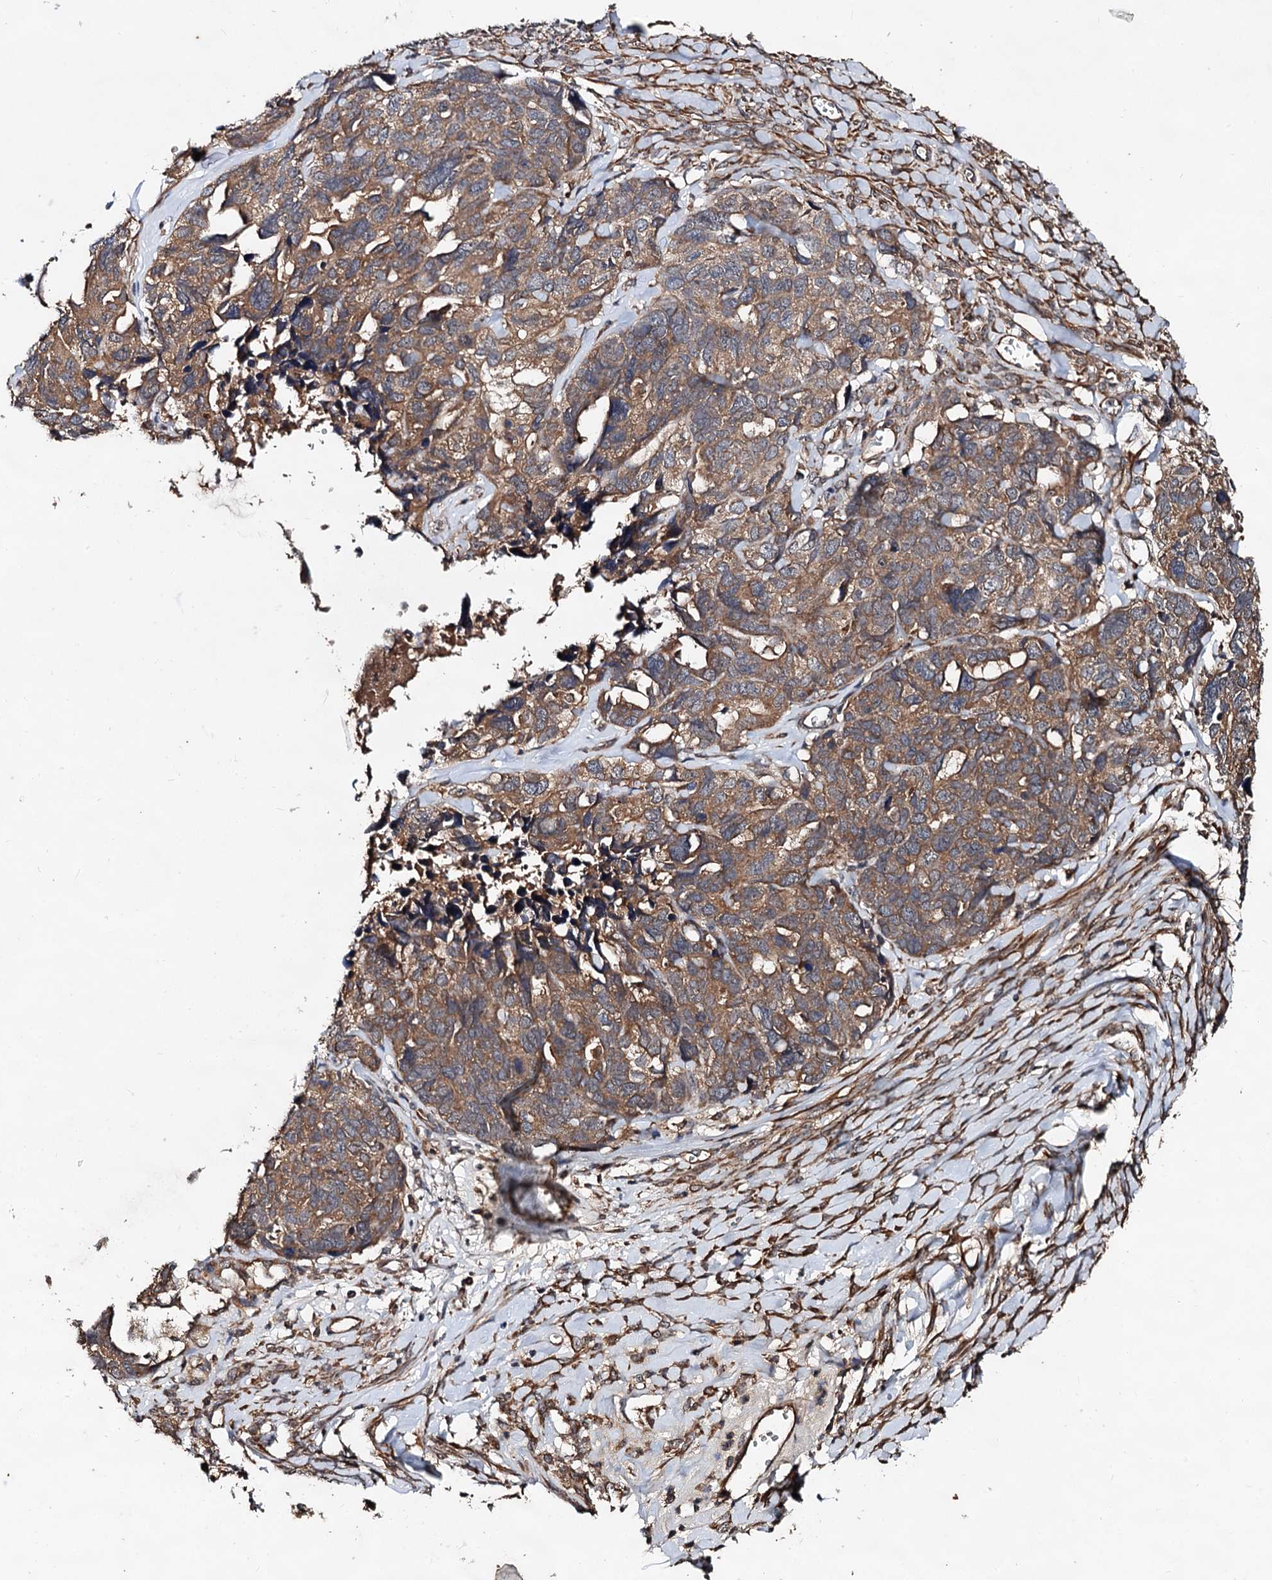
{"staining": {"intensity": "moderate", "quantity": ">75%", "location": "cytoplasmic/membranous"}, "tissue": "ovarian cancer", "cell_type": "Tumor cells", "image_type": "cancer", "snomed": [{"axis": "morphology", "description": "Cystadenocarcinoma, serous, NOS"}, {"axis": "topography", "description": "Ovary"}], "caption": "Approximately >75% of tumor cells in ovarian cancer reveal moderate cytoplasmic/membranous protein expression as visualized by brown immunohistochemical staining.", "gene": "TEX9", "patient": {"sex": "female", "age": 79}}